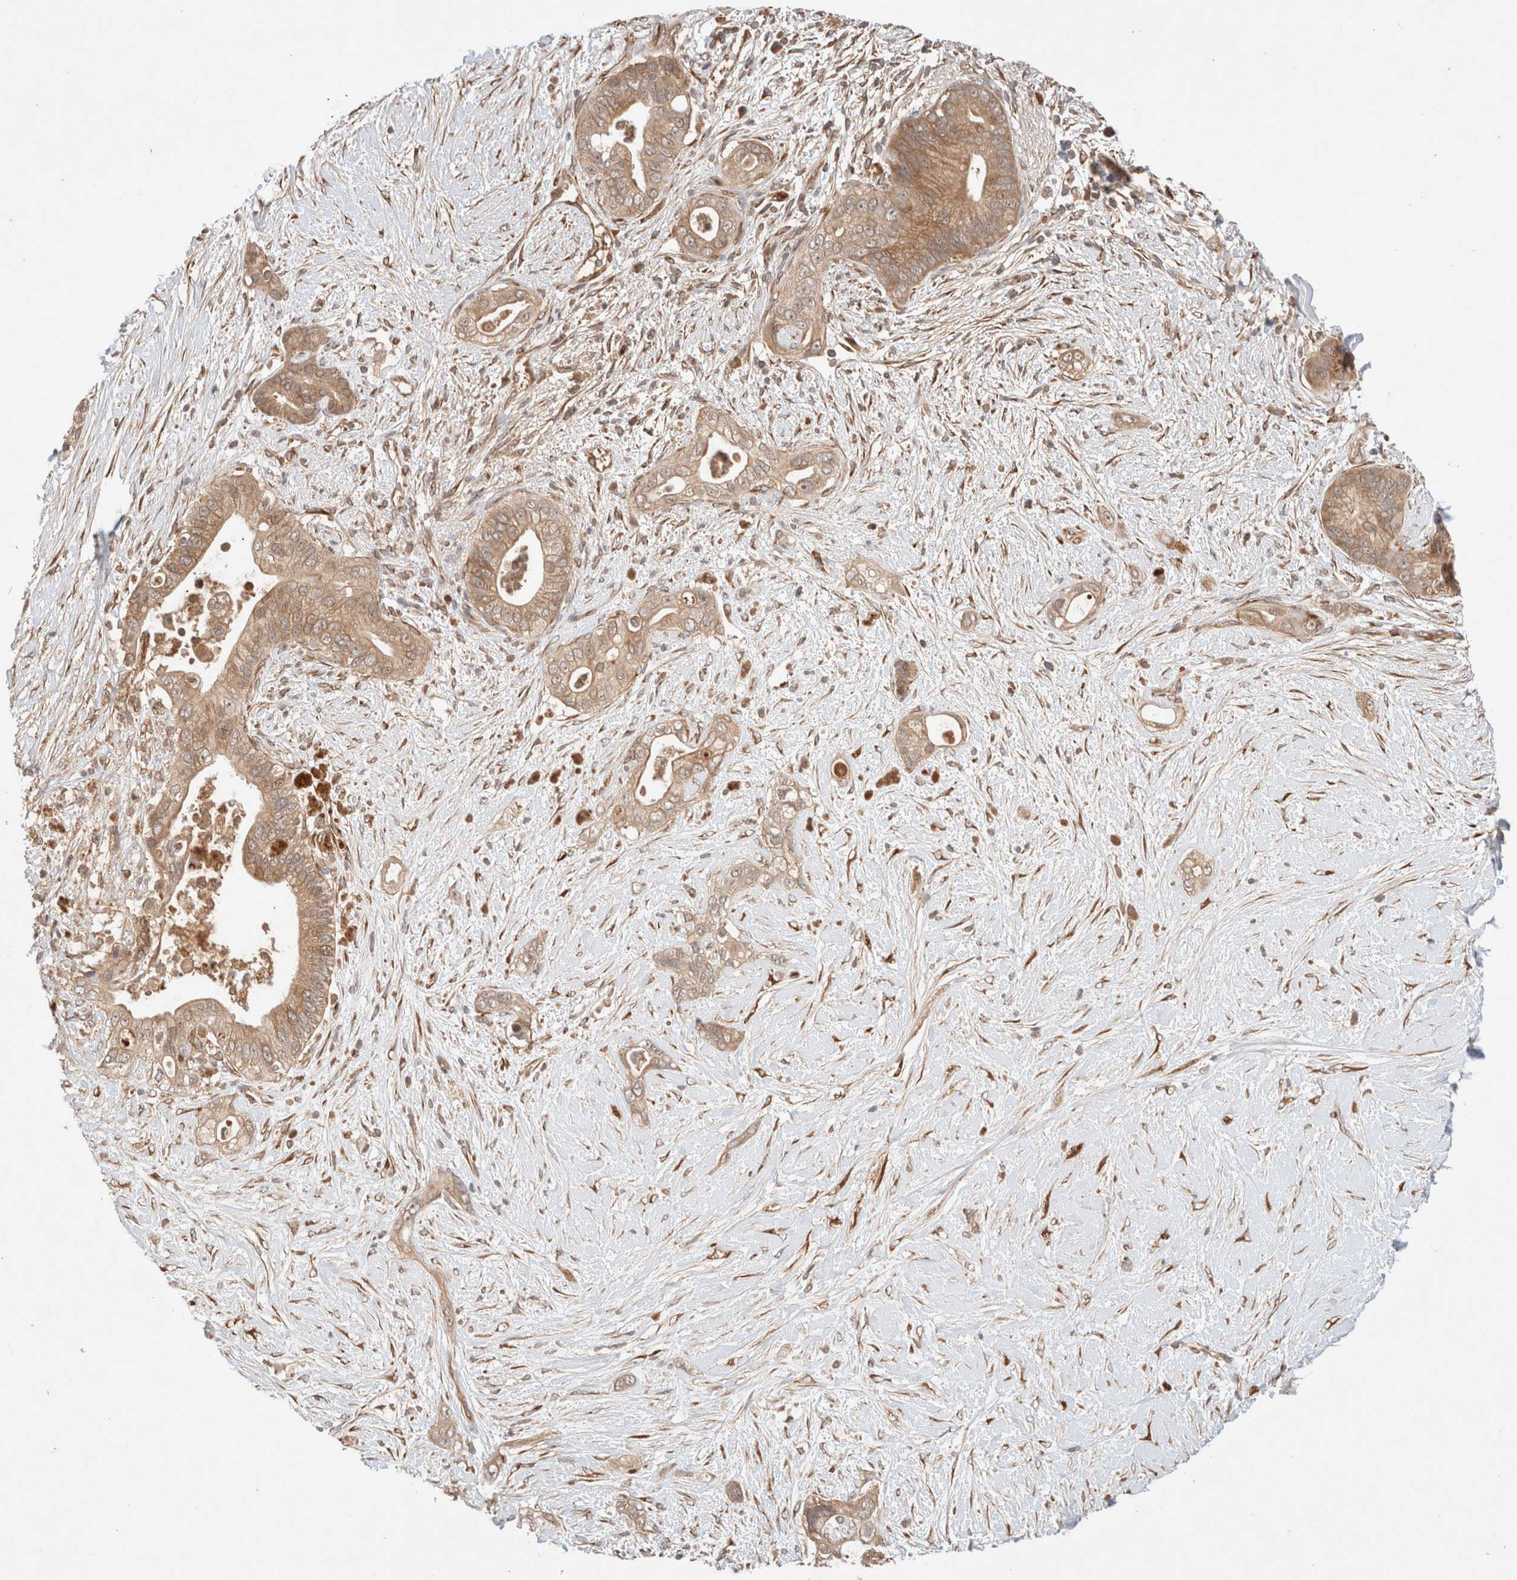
{"staining": {"intensity": "moderate", "quantity": ">75%", "location": "cytoplasmic/membranous"}, "tissue": "pancreatic cancer", "cell_type": "Tumor cells", "image_type": "cancer", "snomed": [{"axis": "morphology", "description": "Adenocarcinoma, NOS"}, {"axis": "topography", "description": "Pancreas"}], "caption": "Tumor cells display medium levels of moderate cytoplasmic/membranous positivity in approximately >75% of cells in human adenocarcinoma (pancreatic).", "gene": "KLHL20", "patient": {"sex": "male", "age": 53}}